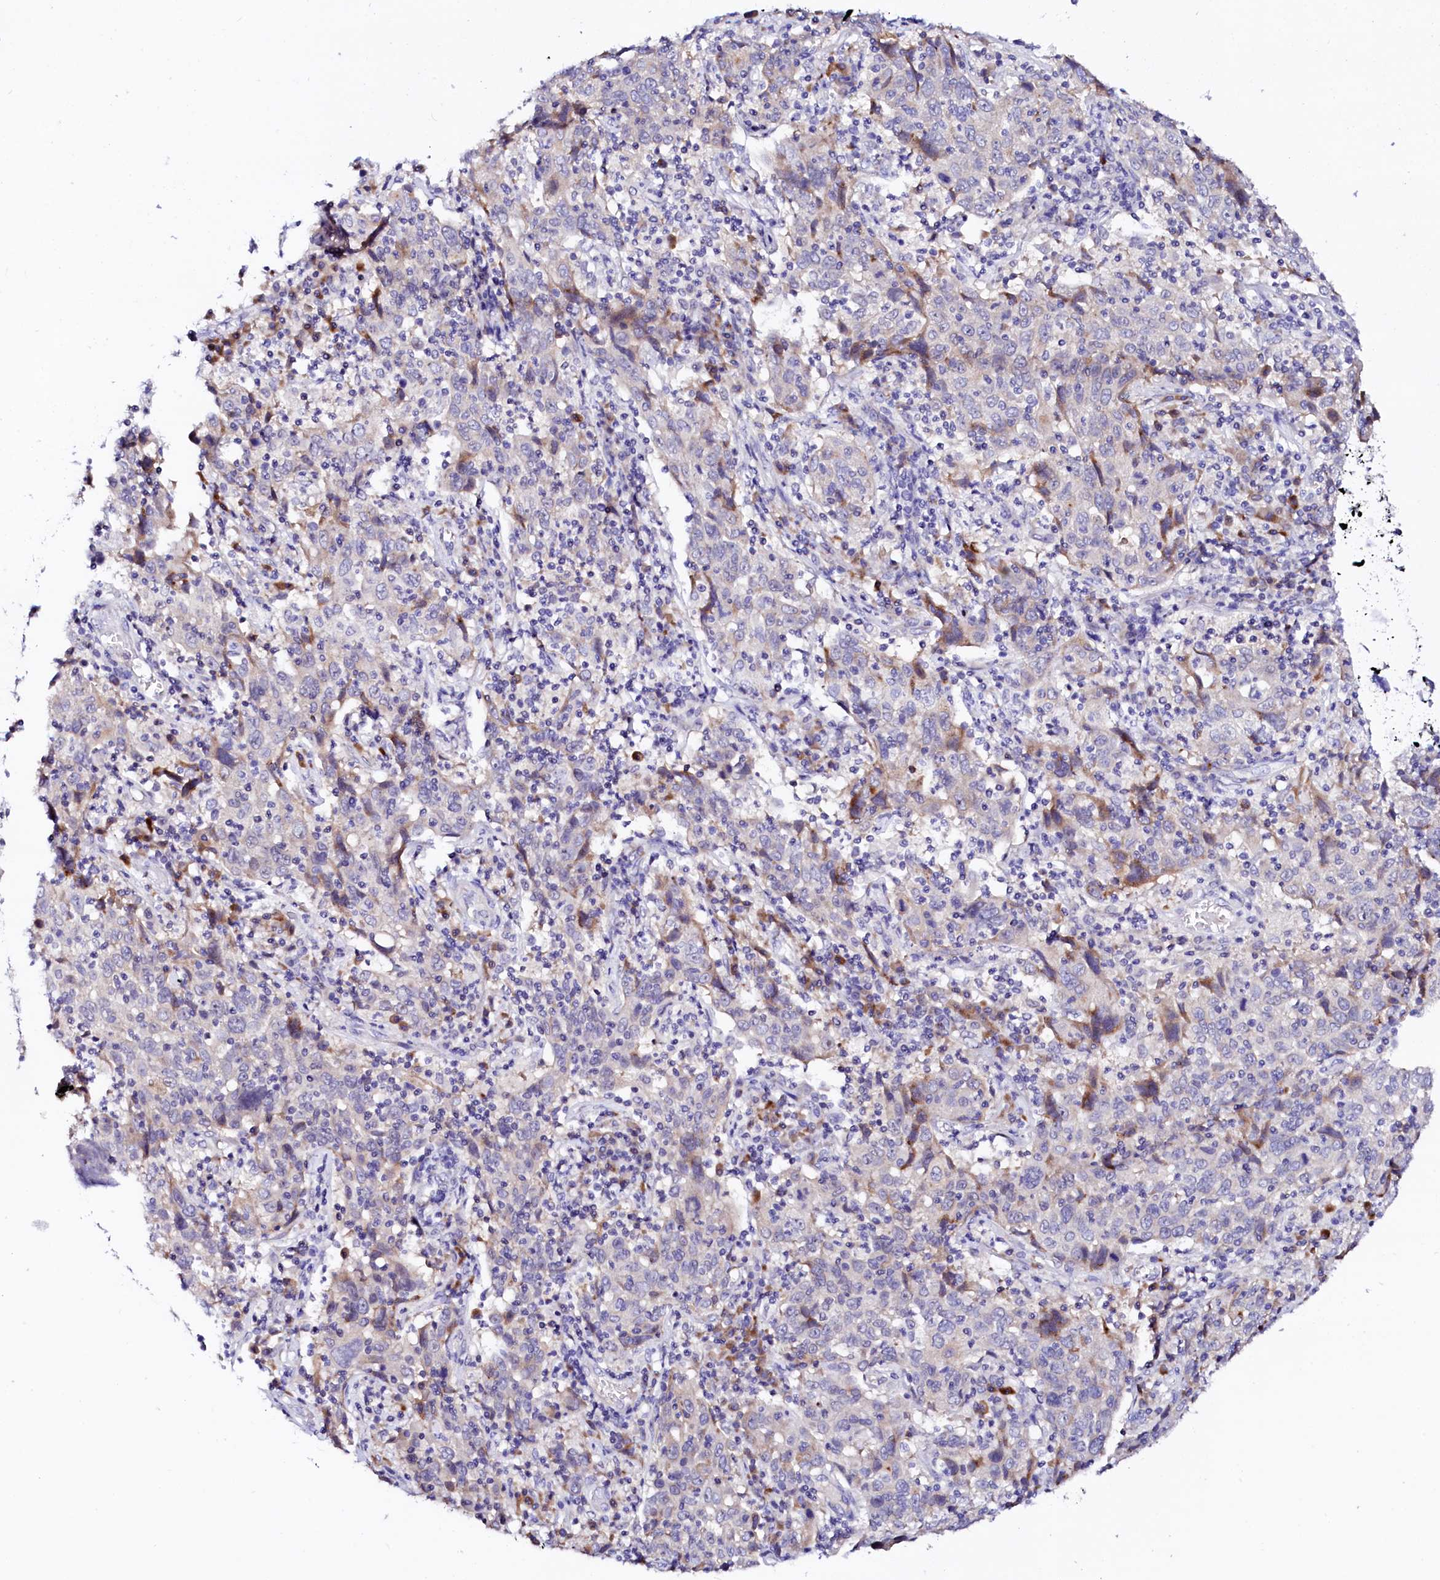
{"staining": {"intensity": "negative", "quantity": "none", "location": "none"}, "tissue": "cervical cancer", "cell_type": "Tumor cells", "image_type": "cancer", "snomed": [{"axis": "morphology", "description": "Squamous cell carcinoma, NOS"}, {"axis": "topography", "description": "Cervix"}], "caption": "Immunohistochemical staining of squamous cell carcinoma (cervical) exhibits no significant expression in tumor cells.", "gene": "BTBD16", "patient": {"sex": "female", "age": 46}}